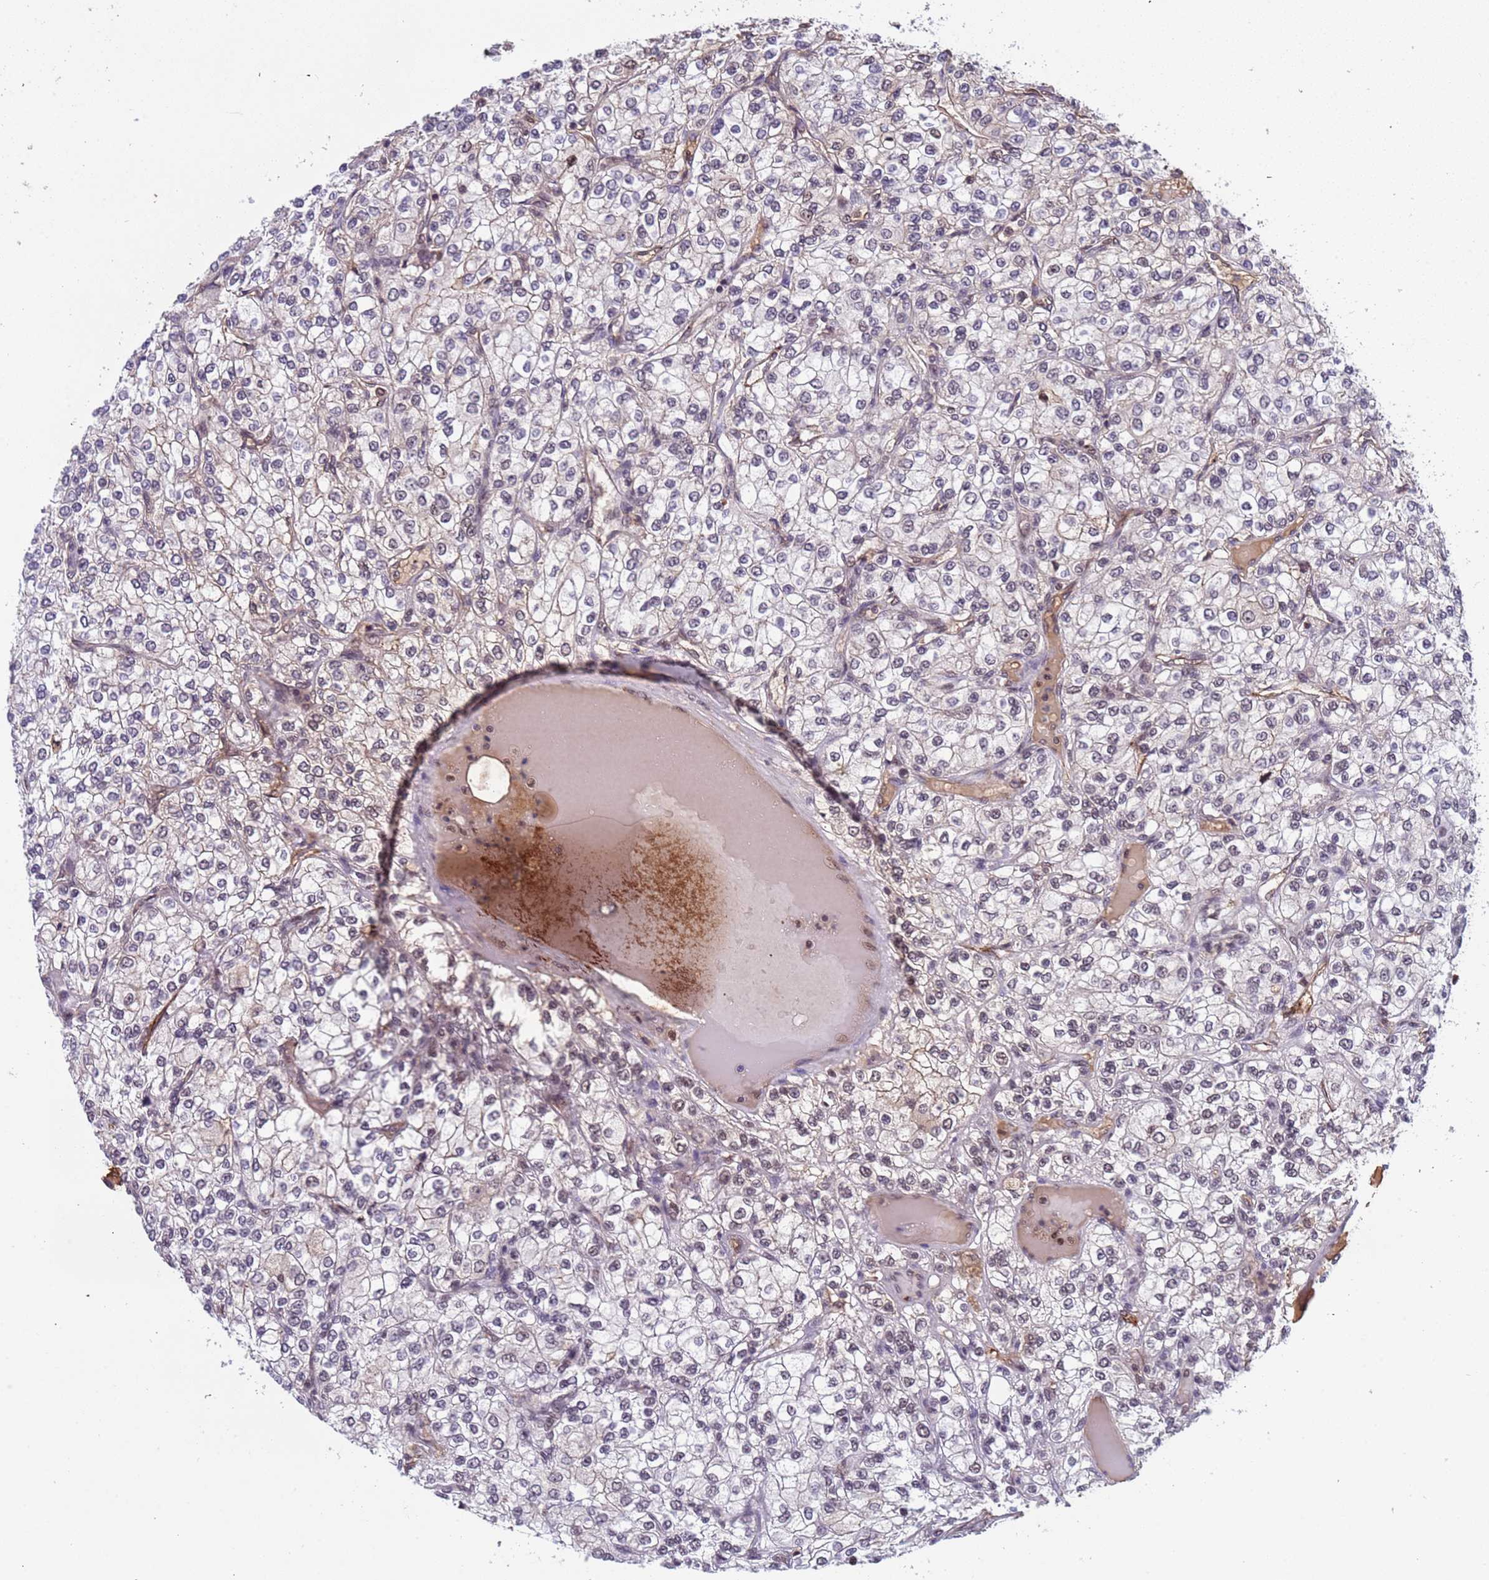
{"staining": {"intensity": "moderate", "quantity": "<25%", "location": "nuclear"}, "tissue": "renal cancer", "cell_type": "Tumor cells", "image_type": "cancer", "snomed": [{"axis": "morphology", "description": "Adenocarcinoma, NOS"}, {"axis": "topography", "description": "Kidney"}], "caption": "Protein expression analysis of renal cancer (adenocarcinoma) displays moderate nuclear positivity in about <25% of tumor cells.", "gene": "SRRT", "patient": {"sex": "male", "age": 80}}